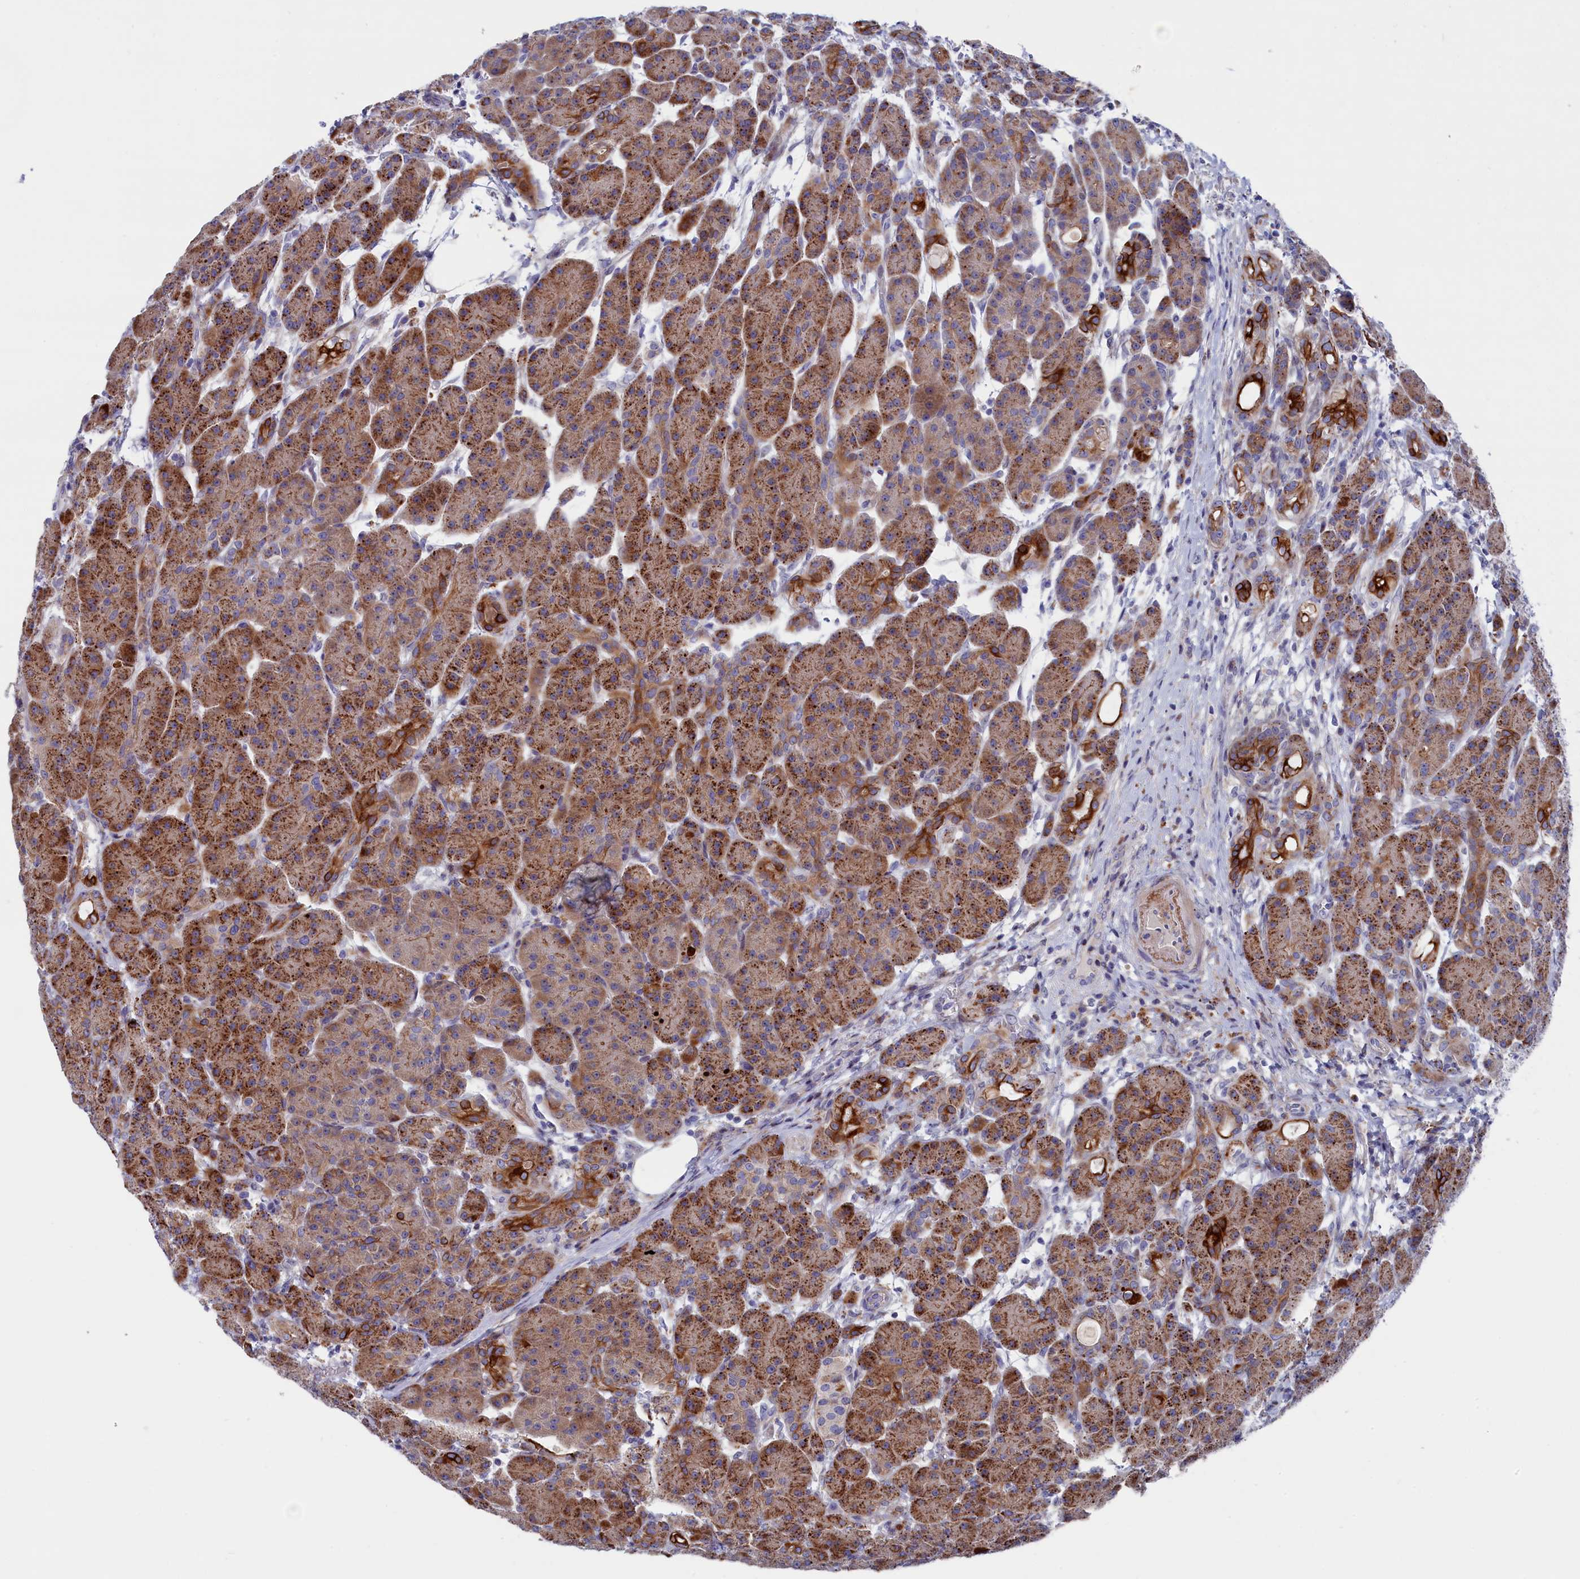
{"staining": {"intensity": "strong", "quantity": ">75%", "location": "cytoplasmic/membranous"}, "tissue": "pancreas", "cell_type": "Exocrine glandular cells", "image_type": "normal", "snomed": [{"axis": "morphology", "description": "Normal tissue, NOS"}, {"axis": "topography", "description": "Pancreas"}], "caption": "High-magnification brightfield microscopy of normal pancreas stained with DAB (3,3'-diaminobenzidine) (brown) and counterstained with hematoxylin (blue). exocrine glandular cells exhibit strong cytoplasmic/membranous positivity is present in approximately>75% of cells.", "gene": "NUDT7", "patient": {"sex": "male", "age": 63}}